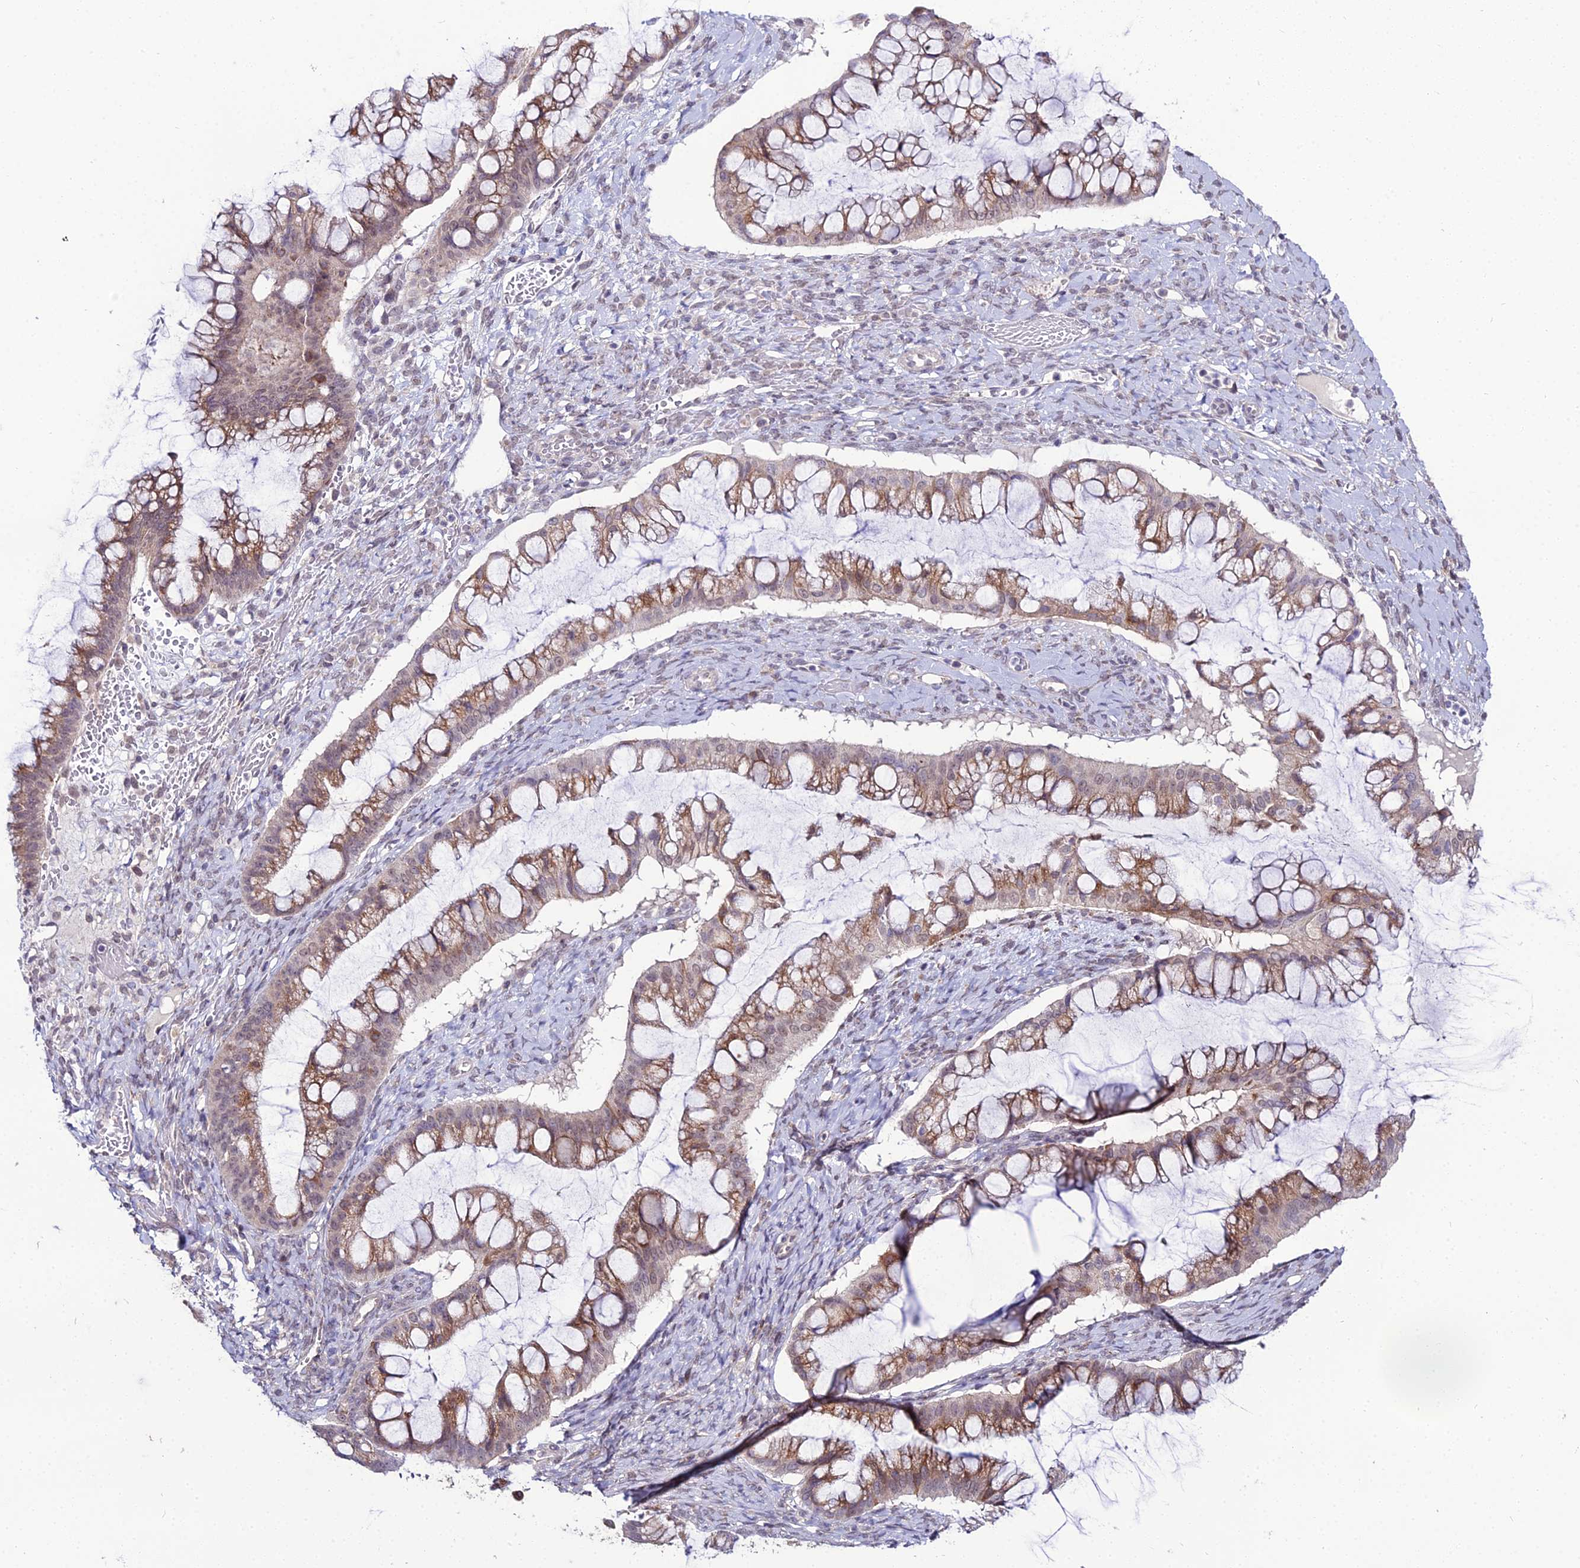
{"staining": {"intensity": "moderate", "quantity": ">75%", "location": "cytoplasmic/membranous"}, "tissue": "ovarian cancer", "cell_type": "Tumor cells", "image_type": "cancer", "snomed": [{"axis": "morphology", "description": "Cystadenocarcinoma, mucinous, NOS"}, {"axis": "topography", "description": "Ovary"}], "caption": "Moderate cytoplasmic/membranous positivity is appreciated in approximately >75% of tumor cells in mucinous cystadenocarcinoma (ovarian). (DAB (3,3'-diaminobenzidine) IHC with brightfield microscopy, high magnification).", "gene": "TROAP", "patient": {"sex": "female", "age": 73}}